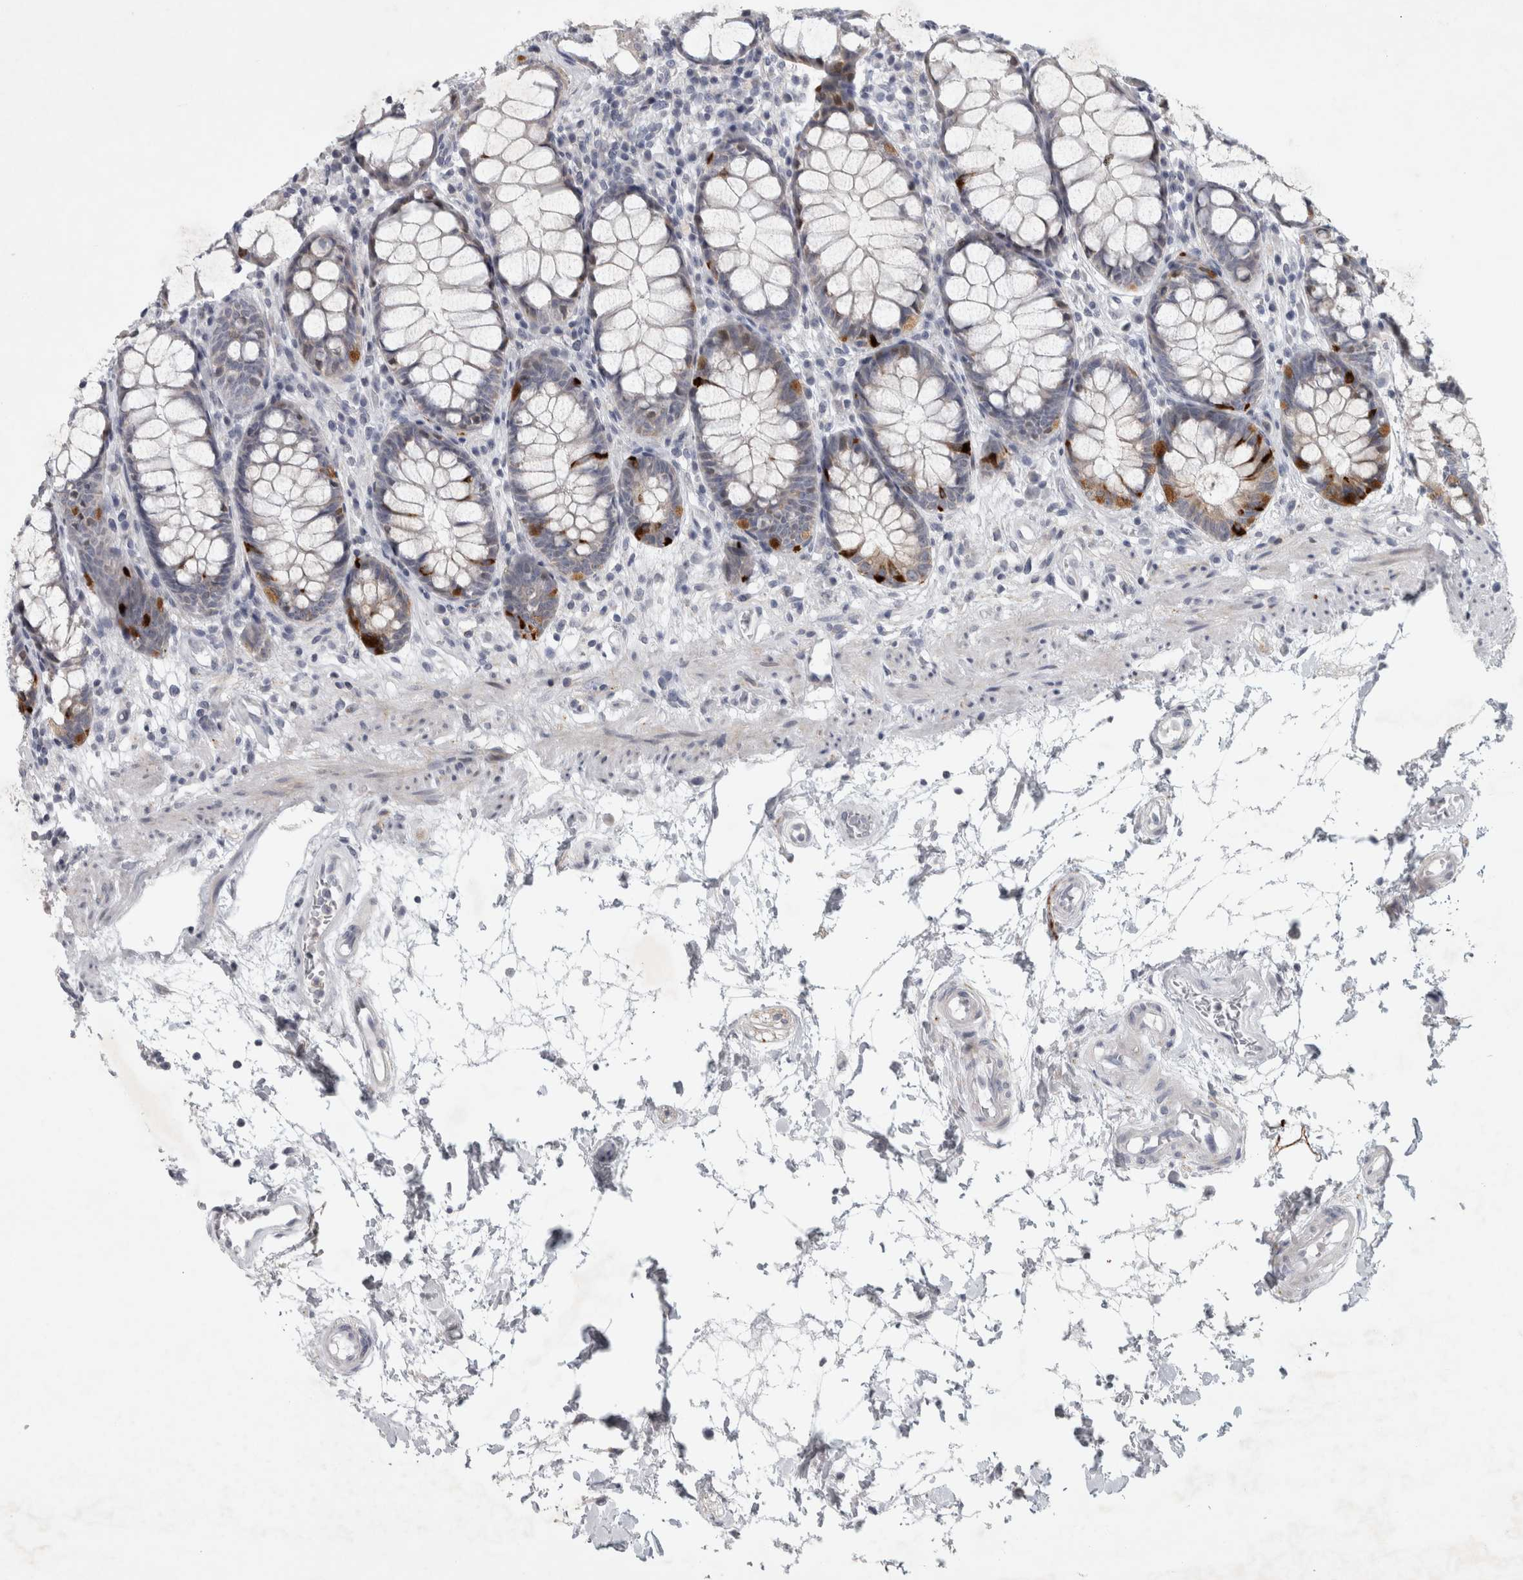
{"staining": {"intensity": "strong", "quantity": "<25%", "location": "cytoplasmic/membranous"}, "tissue": "rectum", "cell_type": "Glandular cells", "image_type": "normal", "snomed": [{"axis": "morphology", "description": "Normal tissue, NOS"}, {"axis": "topography", "description": "Rectum"}], "caption": "IHC (DAB) staining of unremarkable human rectum demonstrates strong cytoplasmic/membranous protein staining in approximately <25% of glandular cells. The staining is performed using DAB (3,3'-diaminobenzidine) brown chromogen to label protein expression. The nuclei are counter-stained blue using hematoxylin.", "gene": "PTPRN2", "patient": {"sex": "male", "age": 64}}